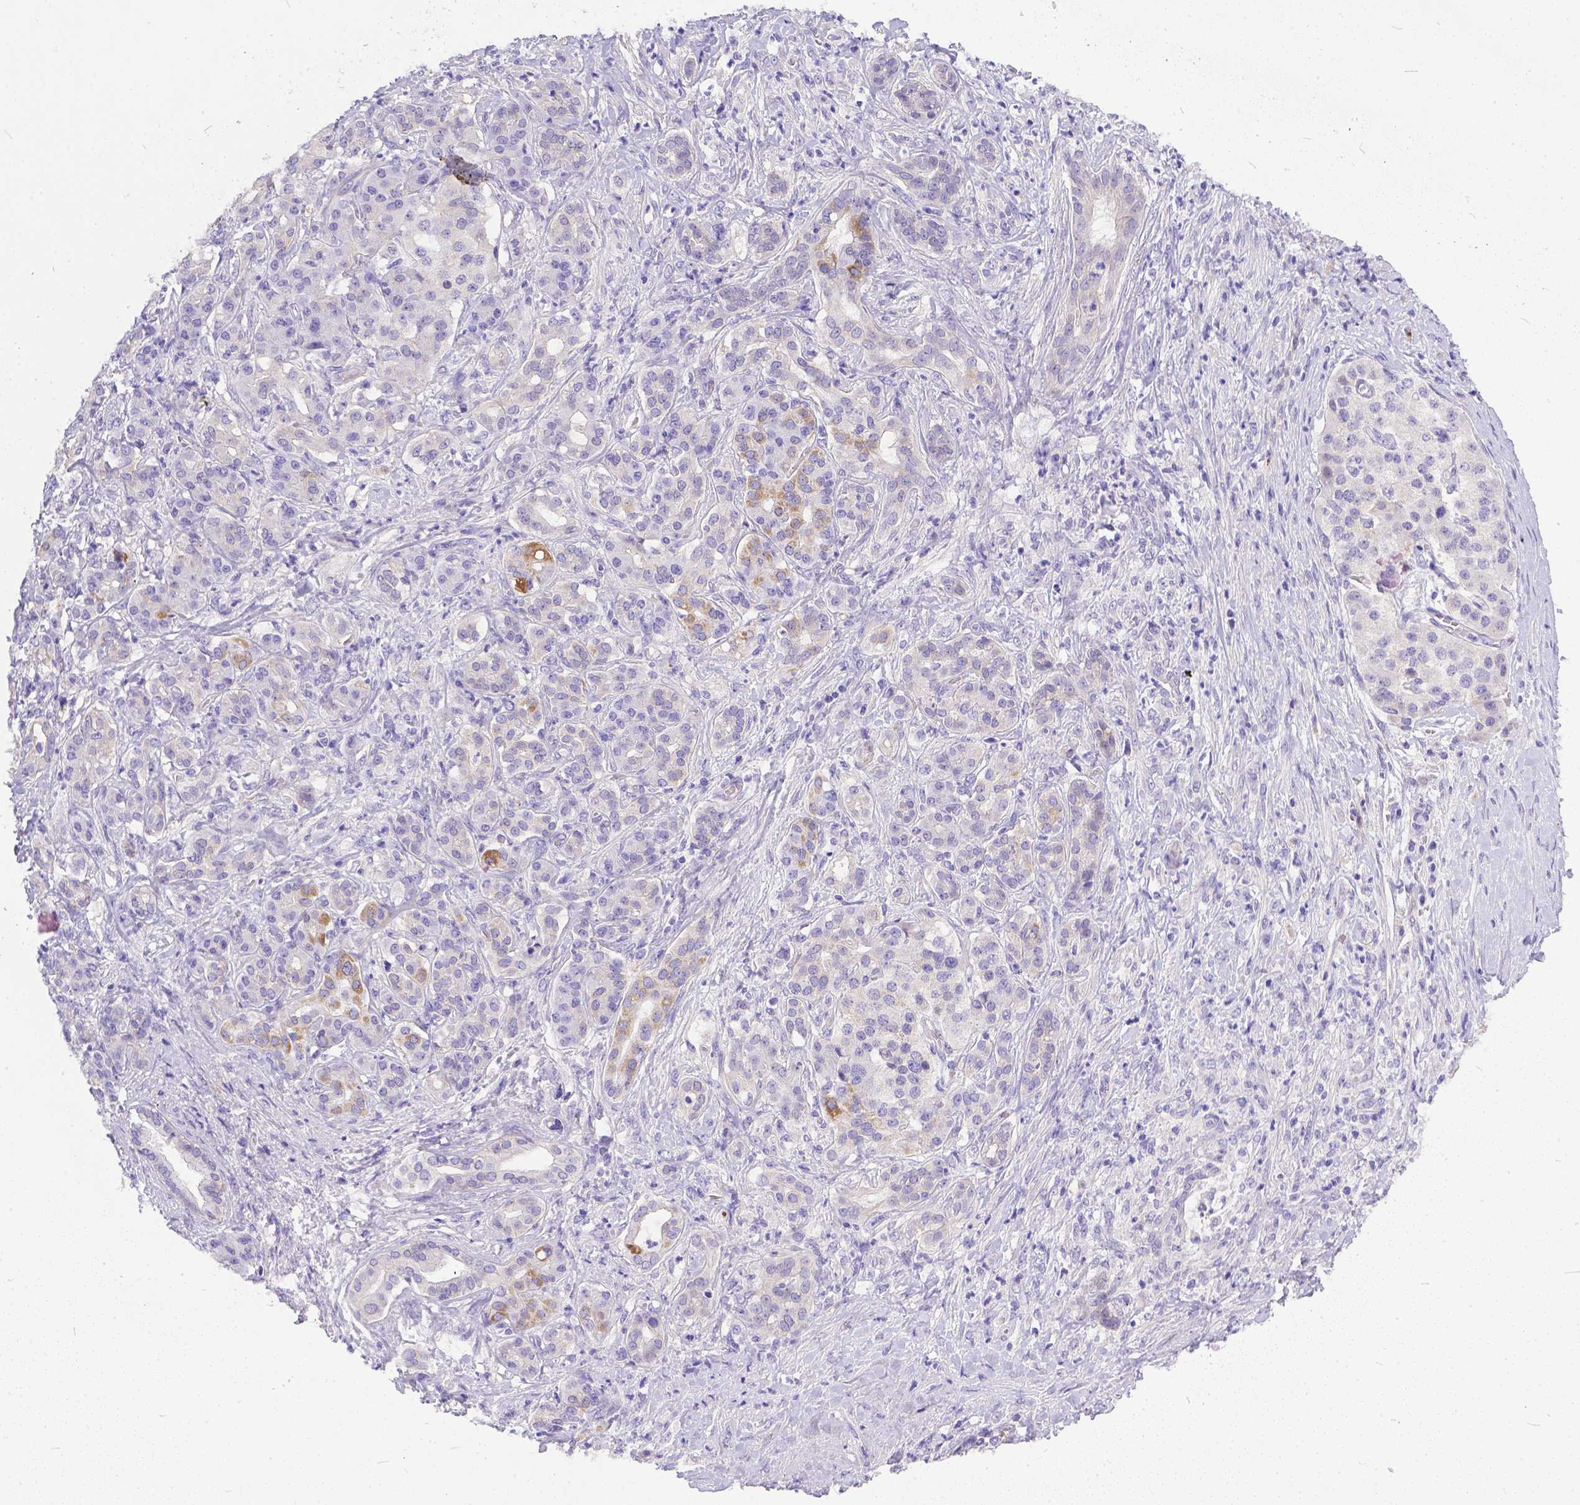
{"staining": {"intensity": "weak", "quantity": "<25%", "location": "cytoplasmic/membranous"}, "tissue": "pancreatic cancer", "cell_type": "Tumor cells", "image_type": "cancer", "snomed": [{"axis": "morphology", "description": "Normal tissue, NOS"}, {"axis": "morphology", "description": "Inflammation, NOS"}, {"axis": "morphology", "description": "Adenocarcinoma, NOS"}, {"axis": "topography", "description": "Pancreas"}], "caption": "DAB (3,3'-diaminobenzidine) immunohistochemical staining of human adenocarcinoma (pancreatic) exhibits no significant positivity in tumor cells.", "gene": "DLEC1", "patient": {"sex": "male", "age": 57}}